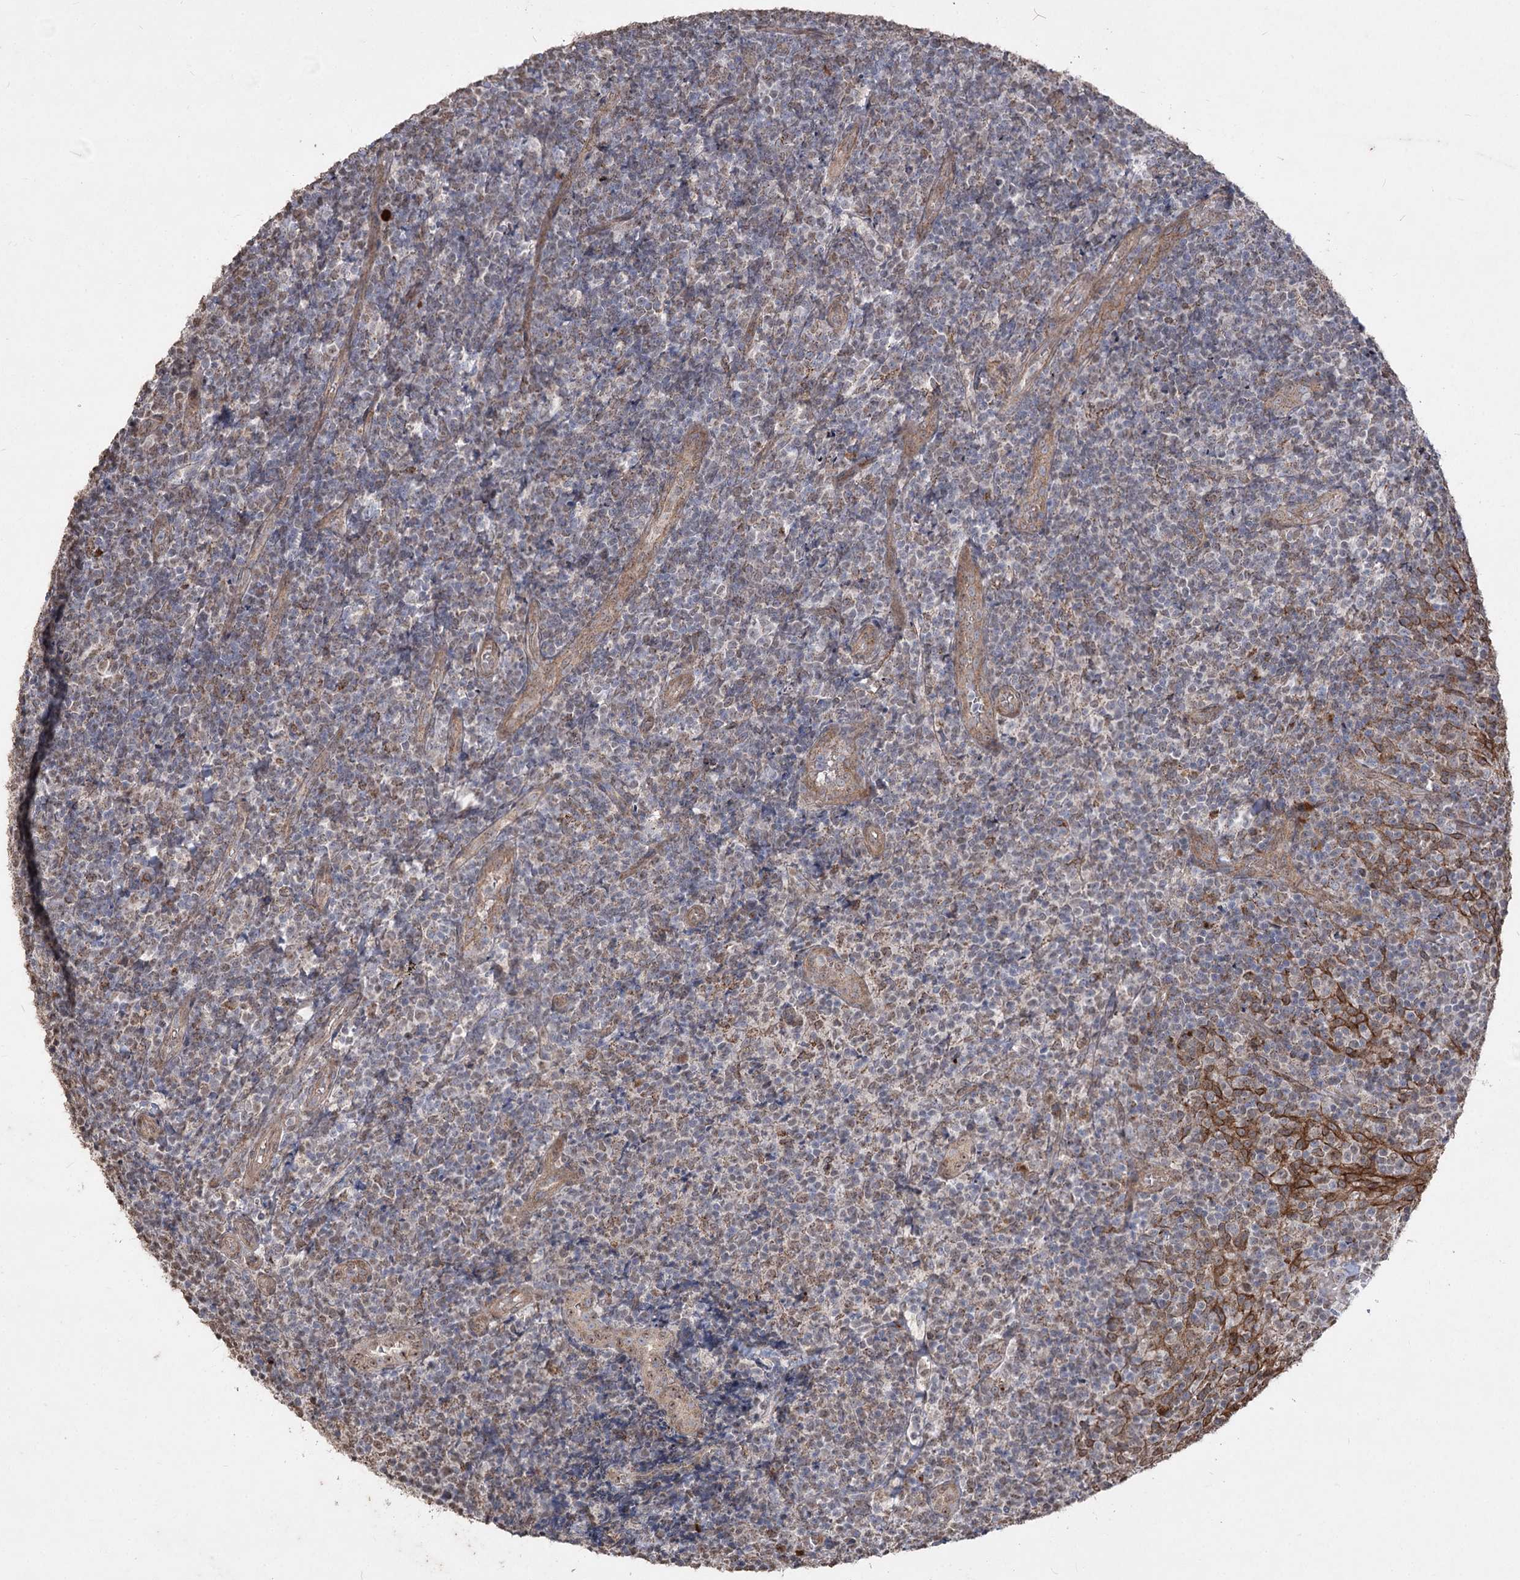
{"staining": {"intensity": "weak", "quantity": "25%-75%", "location": "cytoplasmic/membranous,nuclear"}, "tissue": "tonsil", "cell_type": "Germinal center cells", "image_type": "normal", "snomed": [{"axis": "morphology", "description": "Normal tissue, NOS"}, {"axis": "topography", "description": "Tonsil"}], "caption": "Immunohistochemical staining of unremarkable tonsil displays 25%-75% levels of weak cytoplasmic/membranous,nuclear protein staining in about 25%-75% of germinal center cells.", "gene": "ZSCAN23", "patient": {"sex": "female", "age": 19}}